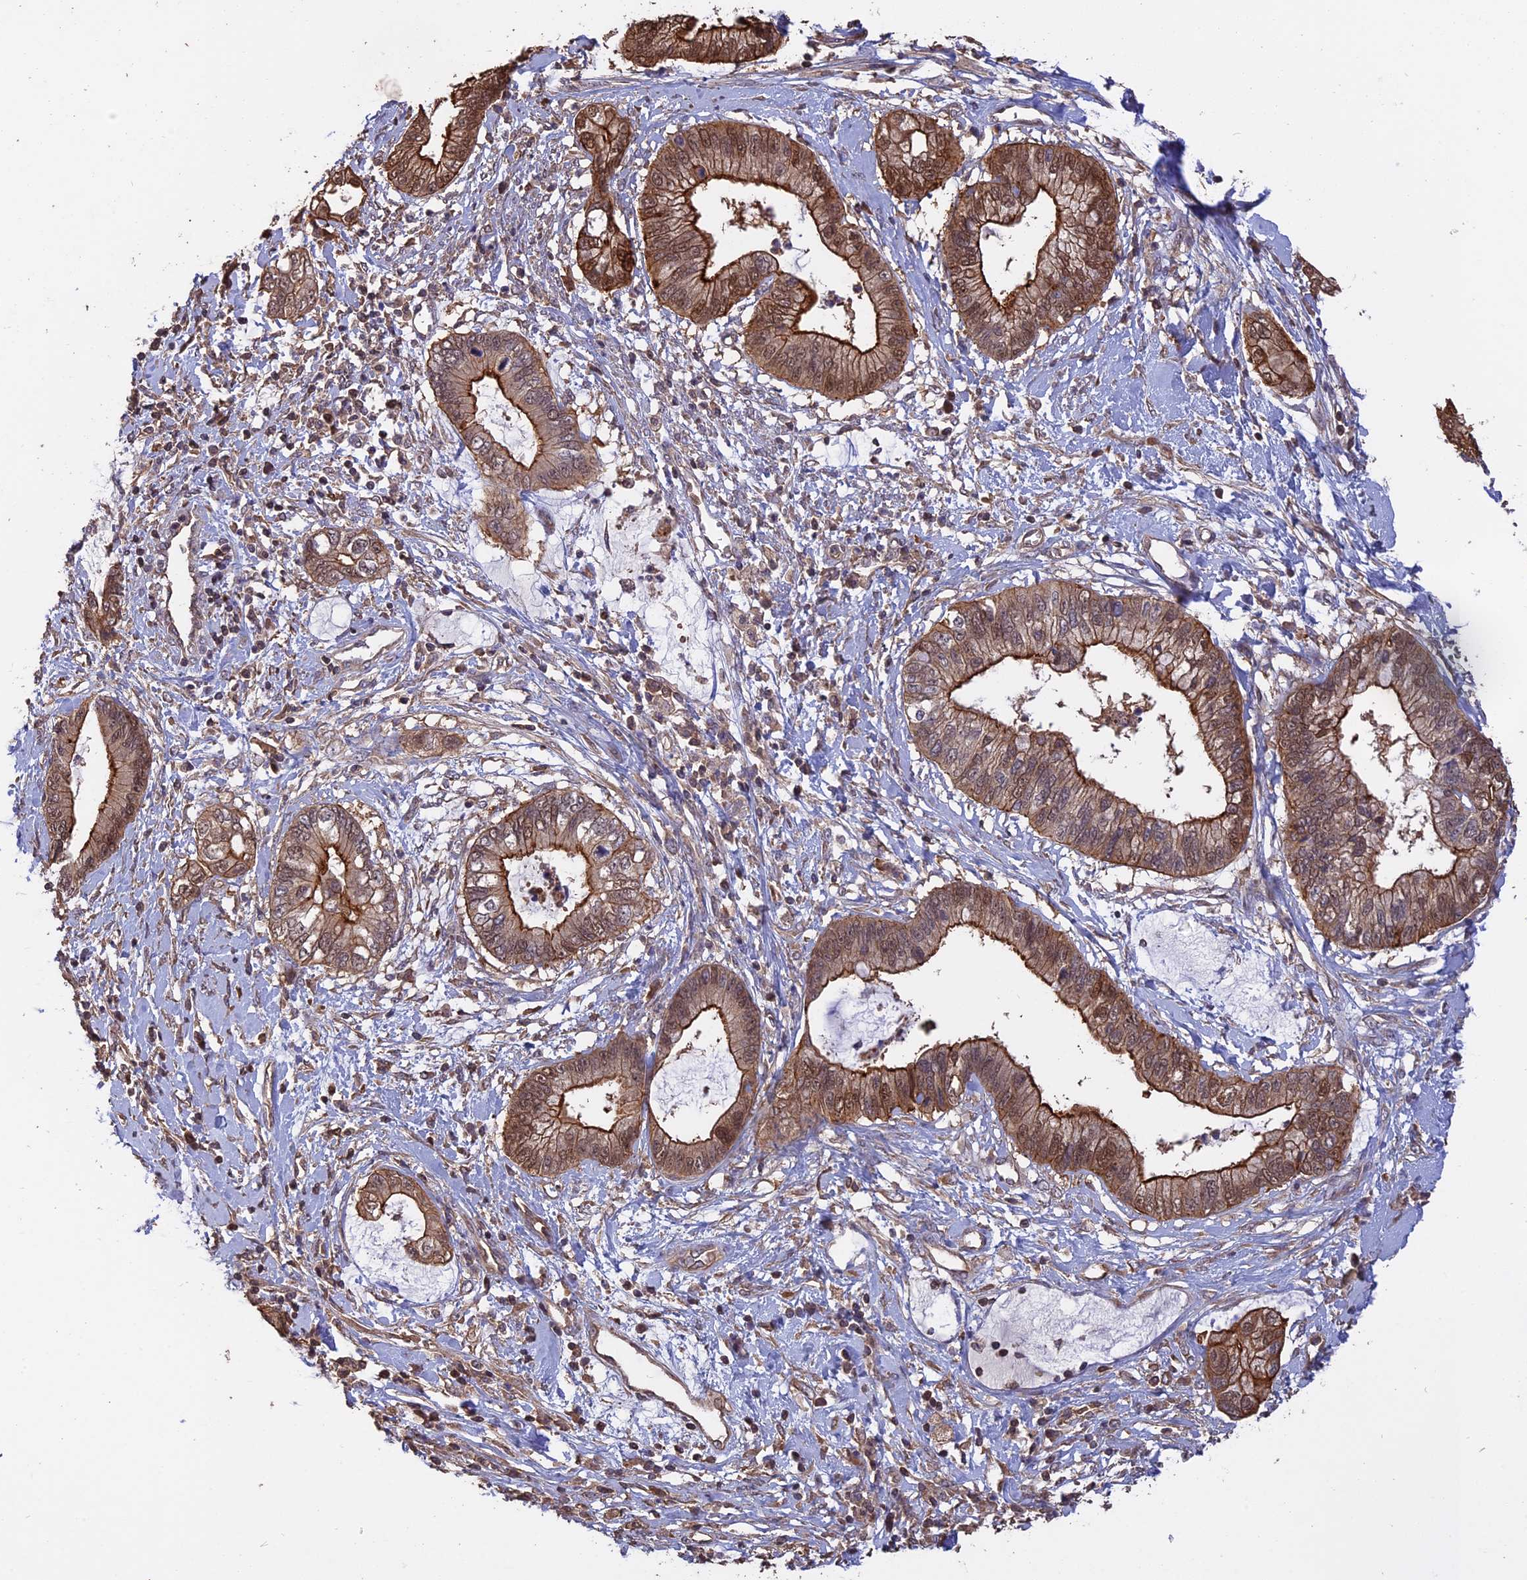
{"staining": {"intensity": "moderate", "quantity": ">75%", "location": "cytoplasmic/membranous,nuclear"}, "tissue": "cervical cancer", "cell_type": "Tumor cells", "image_type": "cancer", "snomed": [{"axis": "morphology", "description": "Adenocarcinoma, NOS"}, {"axis": "topography", "description": "Cervix"}], "caption": "Adenocarcinoma (cervical) tissue exhibits moderate cytoplasmic/membranous and nuclear positivity in approximately >75% of tumor cells, visualized by immunohistochemistry. (brown staining indicates protein expression, while blue staining denotes nuclei).", "gene": "RASAL1", "patient": {"sex": "female", "age": 44}}